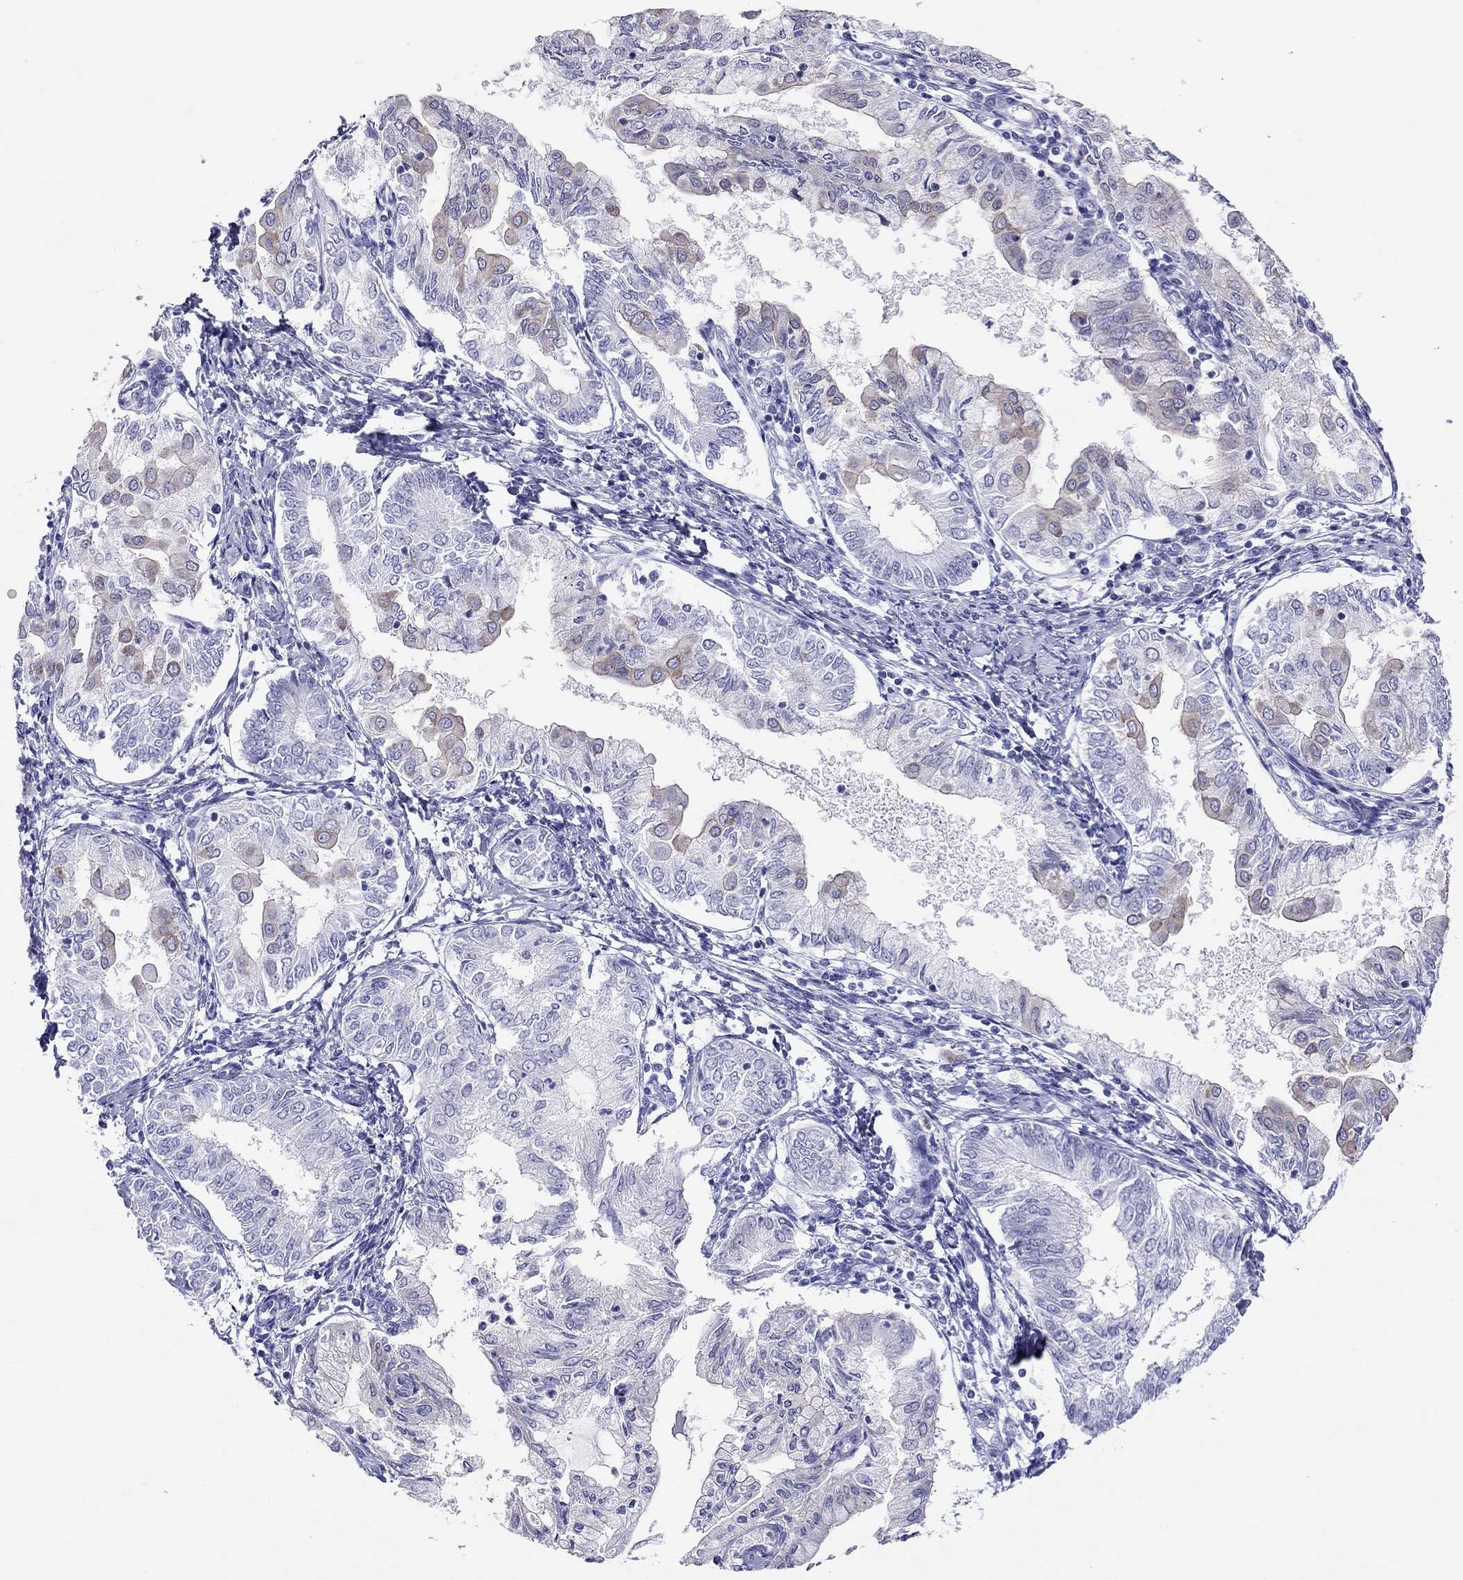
{"staining": {"intensity": "weak", "quantity": "<25%", "location": "cytoplasmic/membranous"}, "tissue": "endometrial cancer", "cell_type": "Tumor cells", "image_type": "cancer", "snomed": [{"axis": "morphology", "description": "Adenocarcinoma, NOS"}, {"axis": "topography", "description": "Endometrium"}], "caption": "IHC of endometrial cancer demonstrates no staining in tumor cells. The staining is performed using DAB (3,3'-diaminobenzidine) brown chromogen with nuclei counter-stained in using hematoxylin.", "gene": "MYMX", "patient": {"sex": "female", "age": 68}}